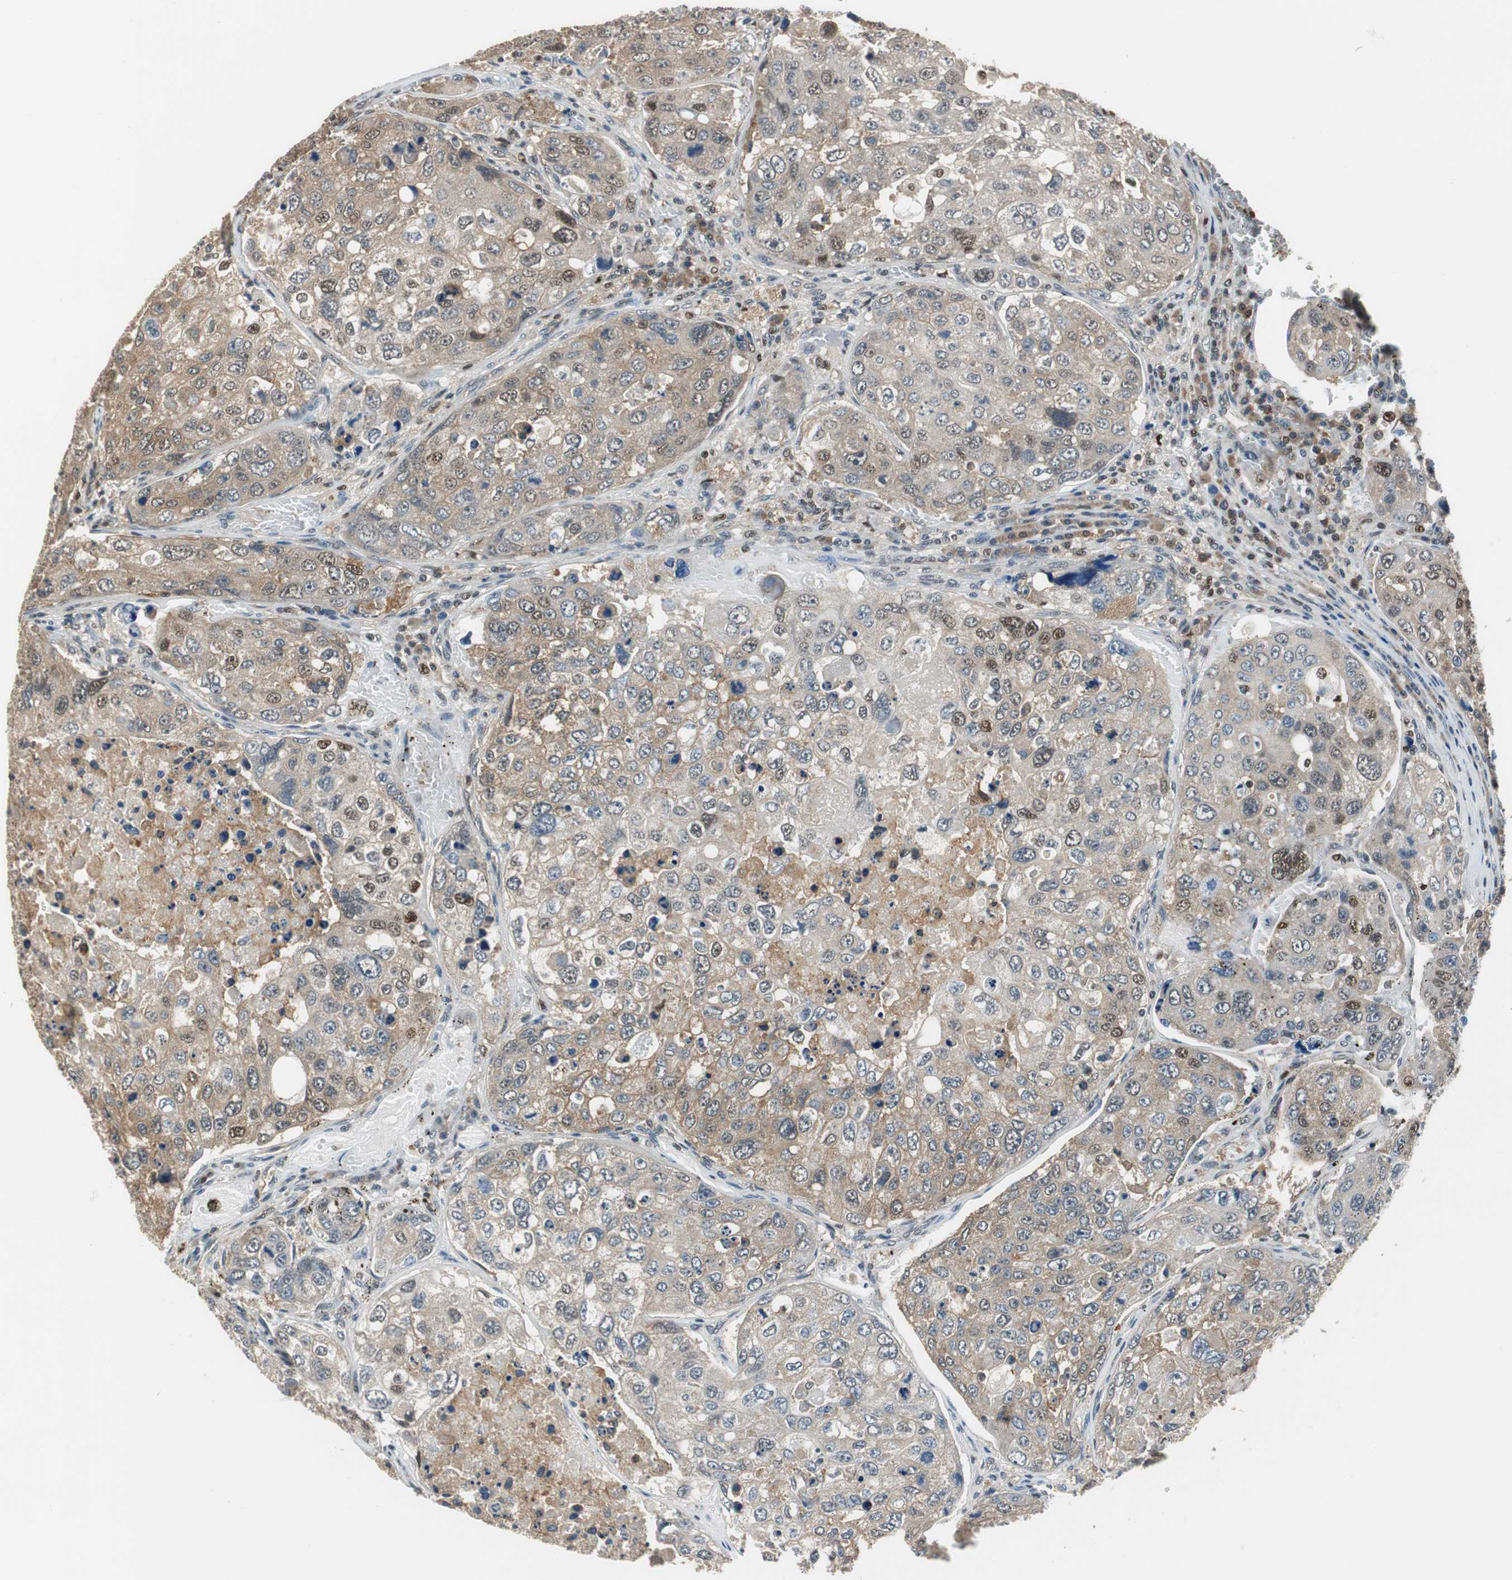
{"staining": {"intensity": "weak", "quantity": "25%-75%", "location": "cytoplasmic/membranous,nuclear"}, "tissue": "urothelial cancer", "cell_type": "Tumor cells", "image_type": "cancer", "snomed": [{"axis": "morphology", "description": "Urothelial carcinoma, High grade"}, {"axis": "topography", "description": "Lymph node"}, {"axis": "topography", "description": "Urinary bladder"}], "caption": "About 25%-75% of tumor cells in urothelial cancer demonstrate weak cytoplasmic/membranous and nuclear protein positivity as visualized by brown immunohistochemical staining.", "gene": "MAFB", "patient": {"sex": "male", "age": 51}}